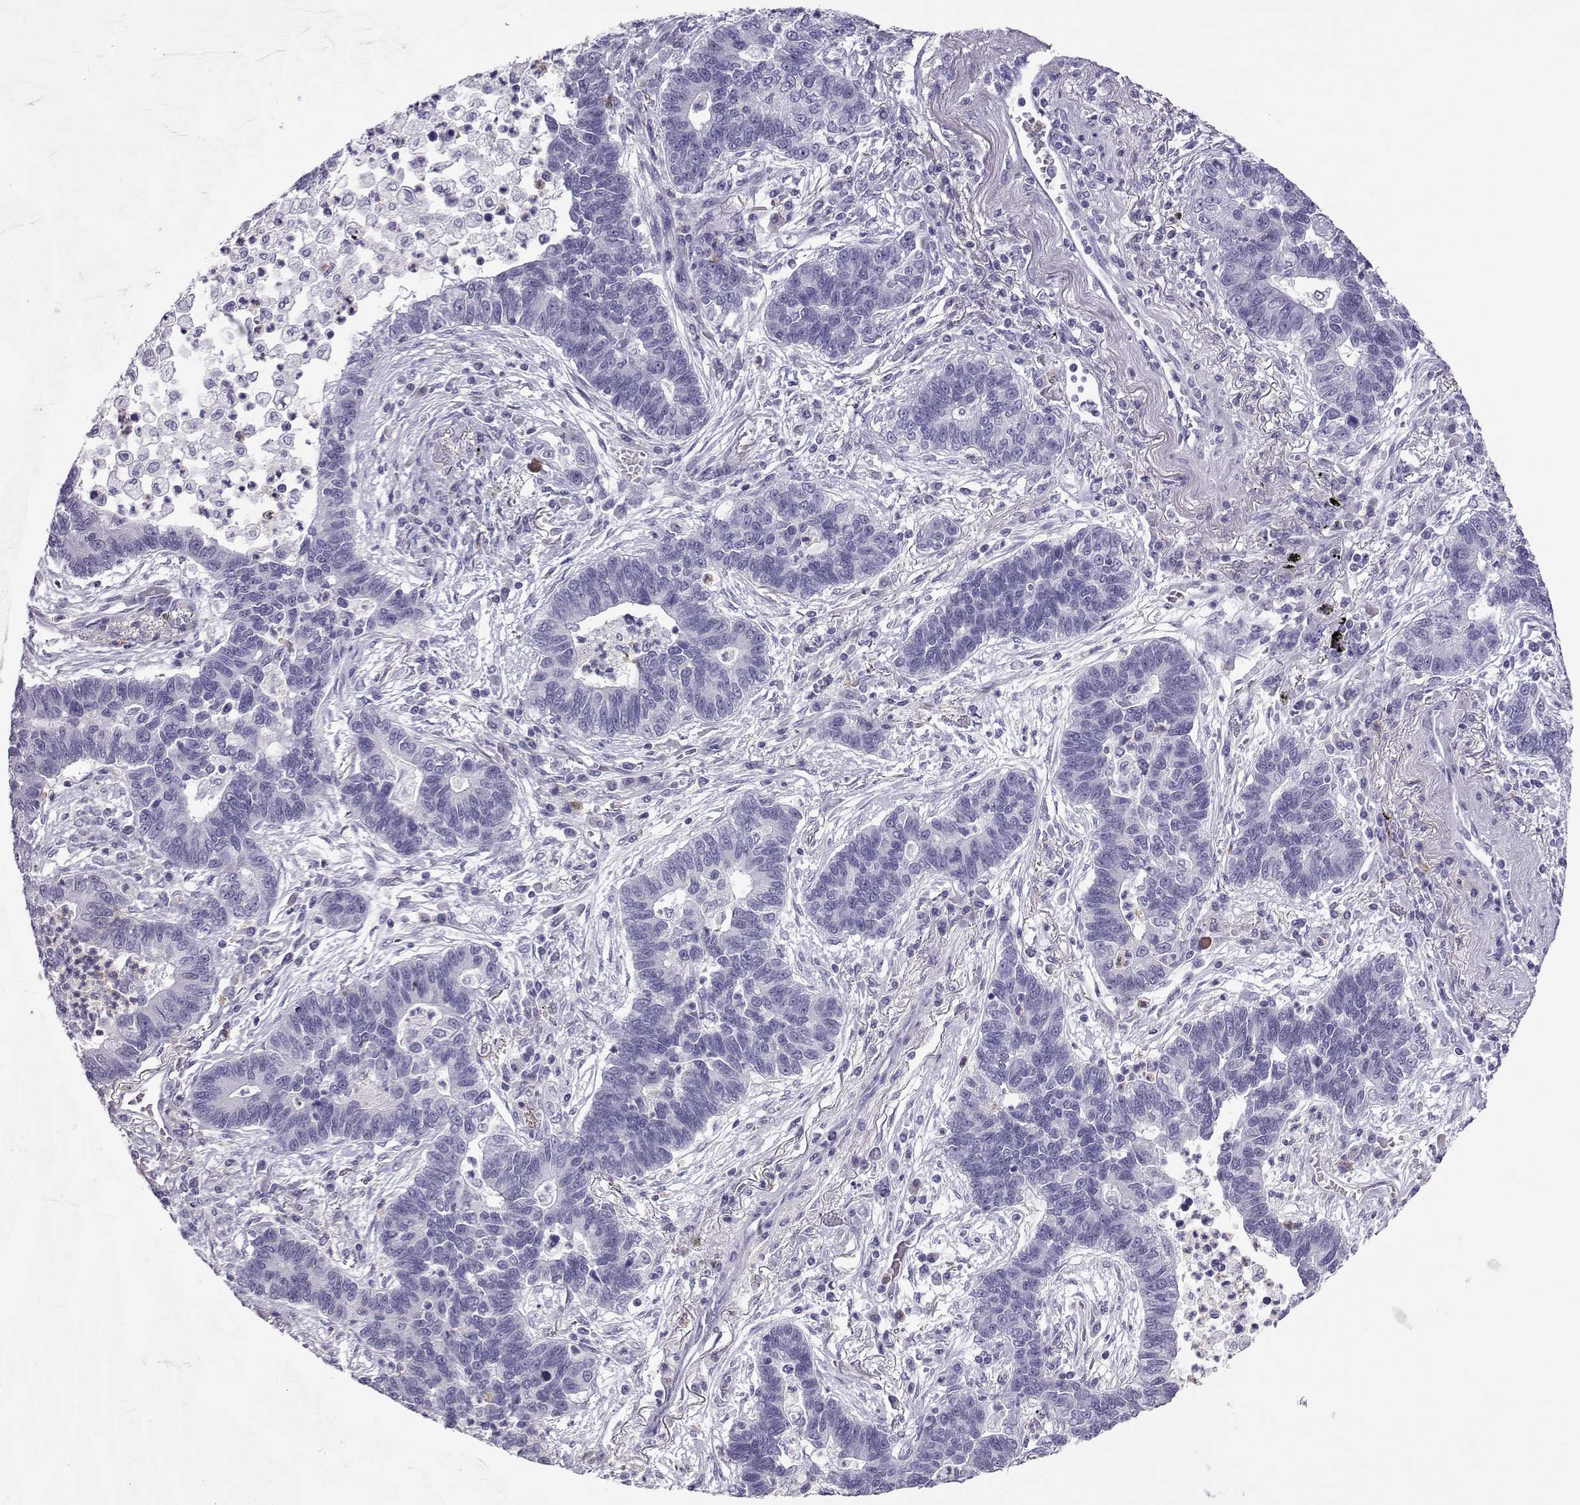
{"staining": {"intensity": "negative", "quantity": "none", "location": "none"}, "tissue": "lung cancer", "cell_type": "Tumor cells", "image_type": "cancer", "snomed": [{"axis": "morphology", "description": "Adenocarcinoma, NOS"}, {"axis": "topography", "description": "Lung"}], "caption": "This is an IHC image of adenocarcinoma (lung). There is no staining in tumor cells.", "gene": "TRPM7", "patient": {"sex": "female", "age": 57}}